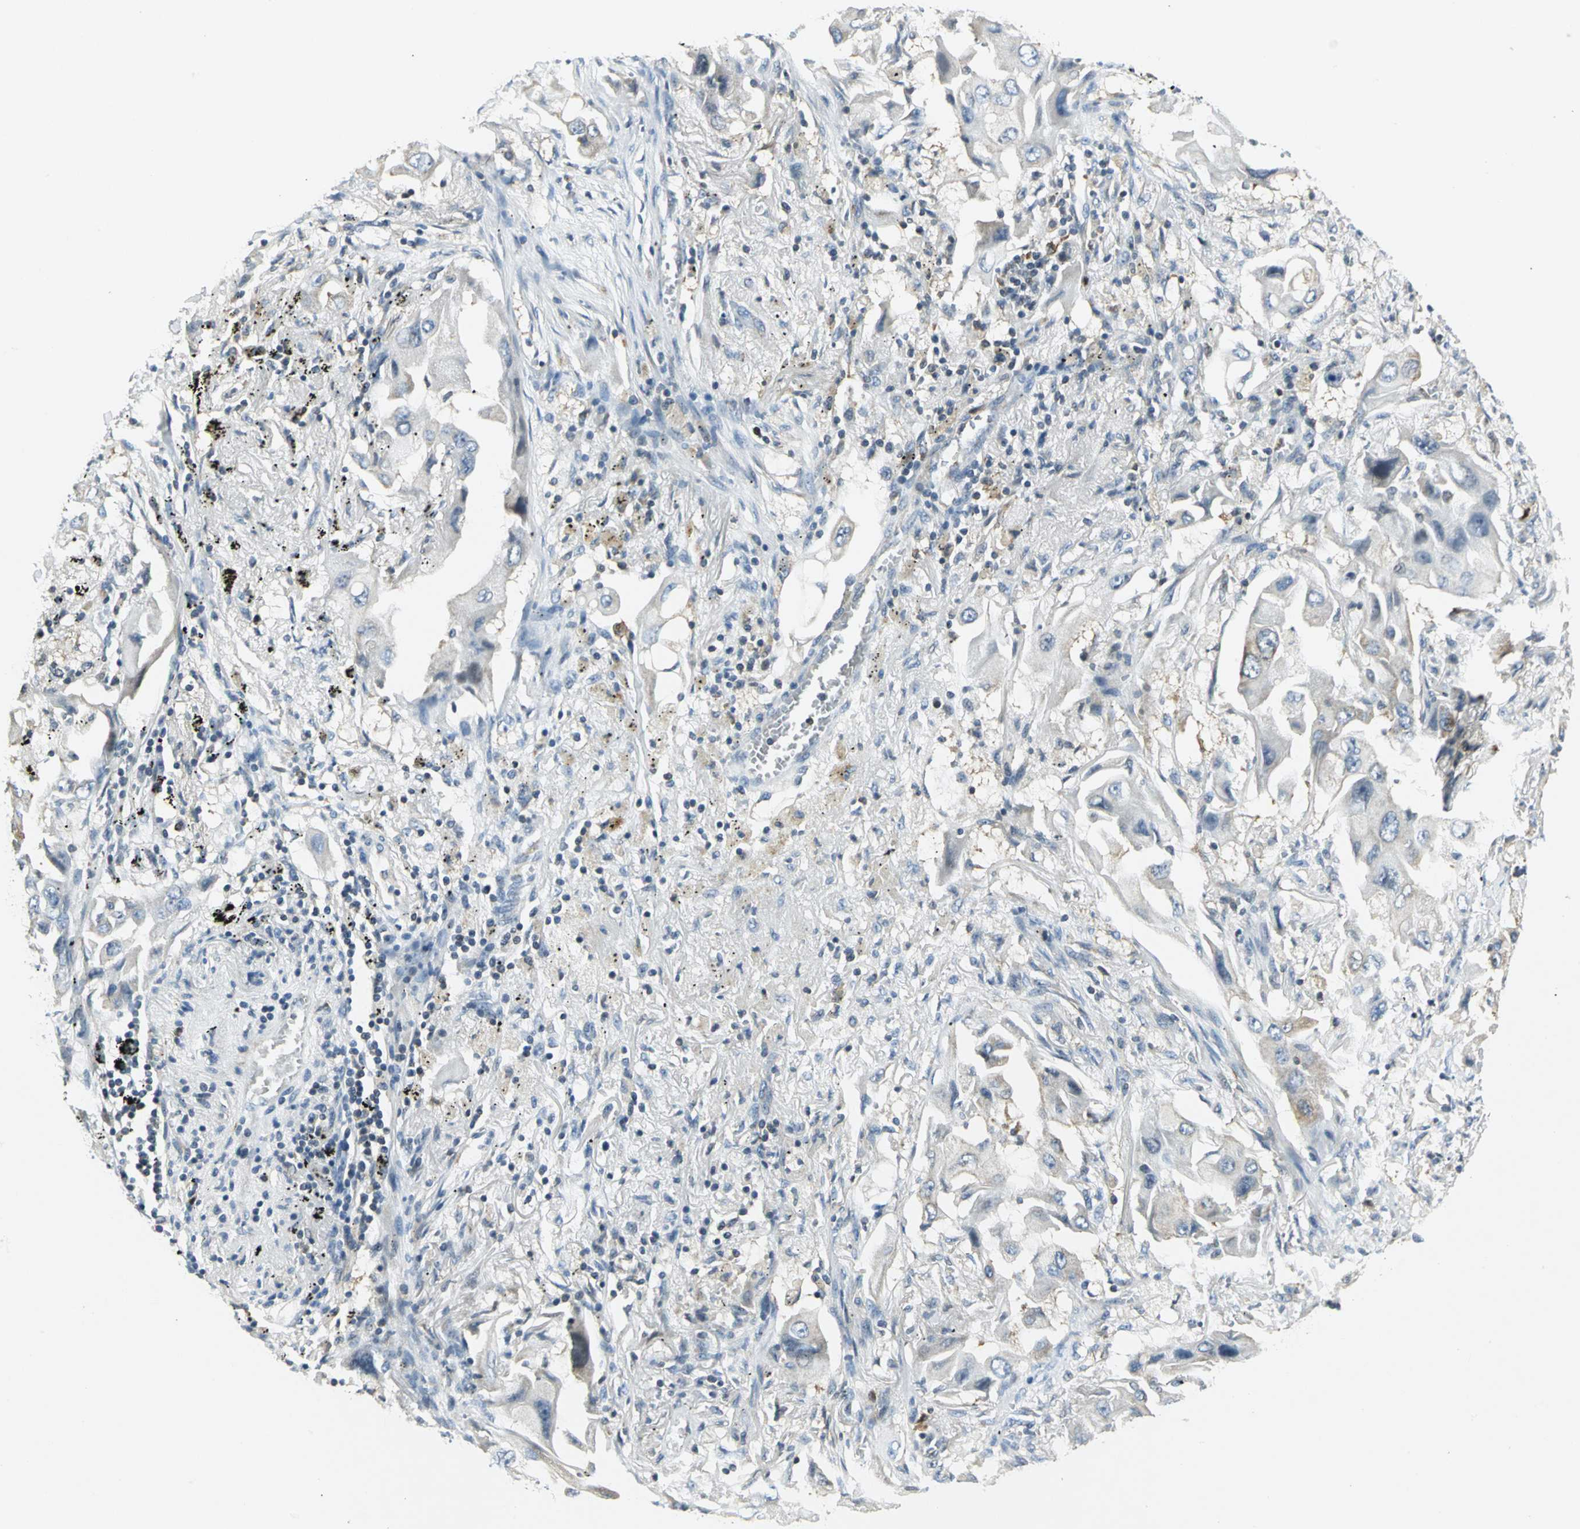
{"staining": {"intensity": "weak", "quantity": "25%-75%", "location": "cytoplasmic/membranous"}, "tissue": "lung cancer", "cell_type": "Tumor cells", "image_type": "cancer", "snomed": [{"axis": "morphology", "description": "Adenocarcinoma, NOS"}, {"axis": "topography", "description": "Lung"}], "caption": "Protein expression analysis of lung adenocarcinoma reveals weak cytoplasmic/membranous staining in about 25%-75% of tumor cells.", "gene": "USP40", "patient": {"sex": "female", "age": 65}}